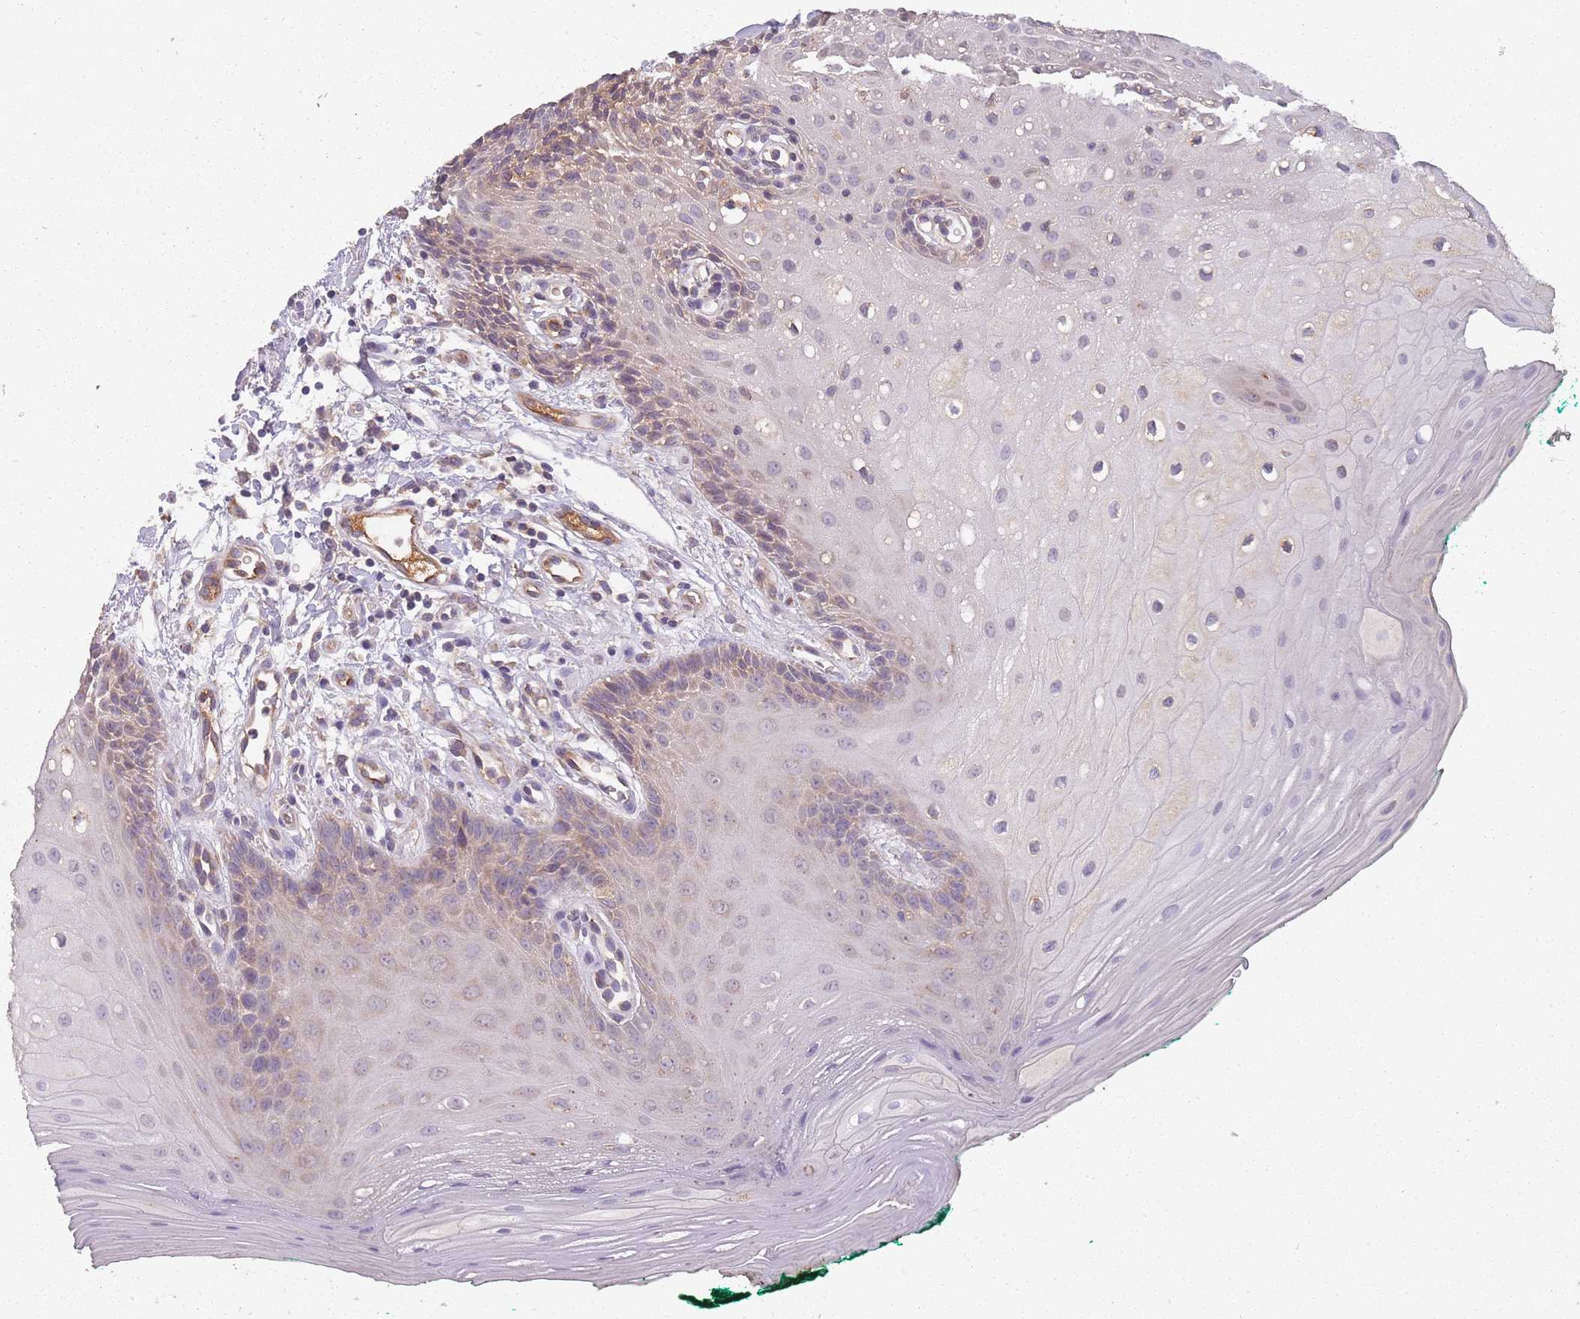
{"staining": {"intensity": "moderate", "quantity": "<25%", "location": "cytoplasmic/membranous"}, "tissue": "oral mucosa", "cell_type": "Squamous epithelial cells", "image_type": "normal", "snomed": [{"axis": "morphology", "description": "Normal tissue, NOS"}, {"axis": "morphology", "description": "Squamous cell carcinoma, NOS"}, {"axis": "topography", "description": "Oral tissue"}, {"axis": "topography", "description": "Tounge, NOS"}, {"axis": "topography", "description": "Head-Neck"}], "caption": "Moderate cytoplasmic/membranous staining for a protein is seen in about <25% of squamous epithelial cells of unremarkable oral mucosa using immunohistochemistry (IHC).", "gene": "SANBR", "patient": {"sex": "male", "age": 79}}